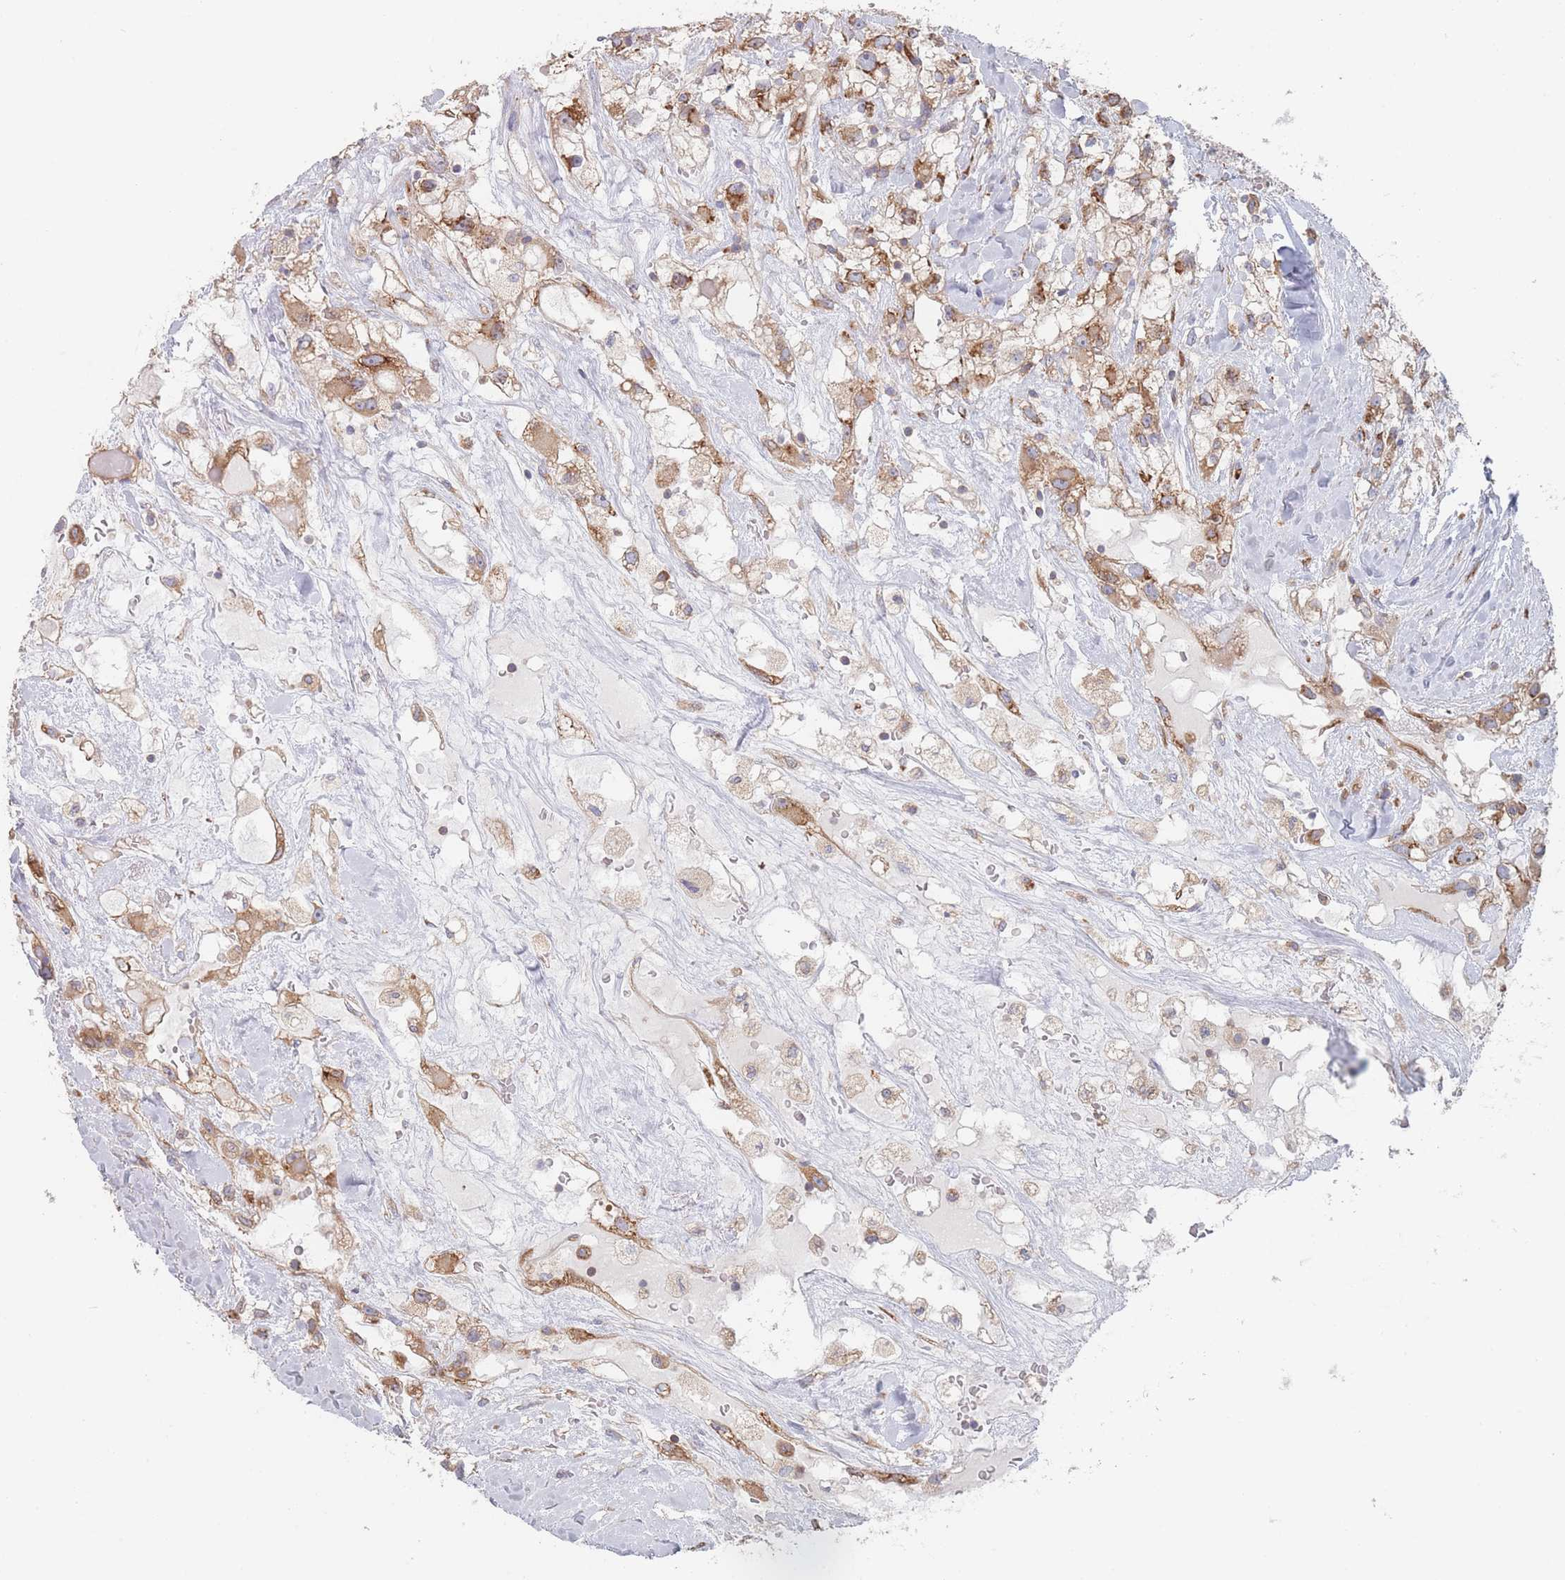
{"staining": {"intensity": "moderate", "quantity": ">75%", "location": "cytoplasmic/membranous"}, "tissue": "renal cancer", "cell_type": "Tumor cells", "image_type": "cancer", "snomed": [{"axis": "morphology", "description": "Adenocarcinoma, NOS"}, {"axis": "topography", "description": "Kidney"}], "caption": "Immunohistochemistry image of neoplastic tissue: human adenocarcinoma (renal) stained using immunohistochemistry exhibits medium levels of moderate protein expression localized specifically in the cytoplasmic/membranous of tumor cells, appearing as a cytoplasmic/membranous brown color.", "gene": "EEF1B2", "patient": {"sex": "male", "age": 59}}